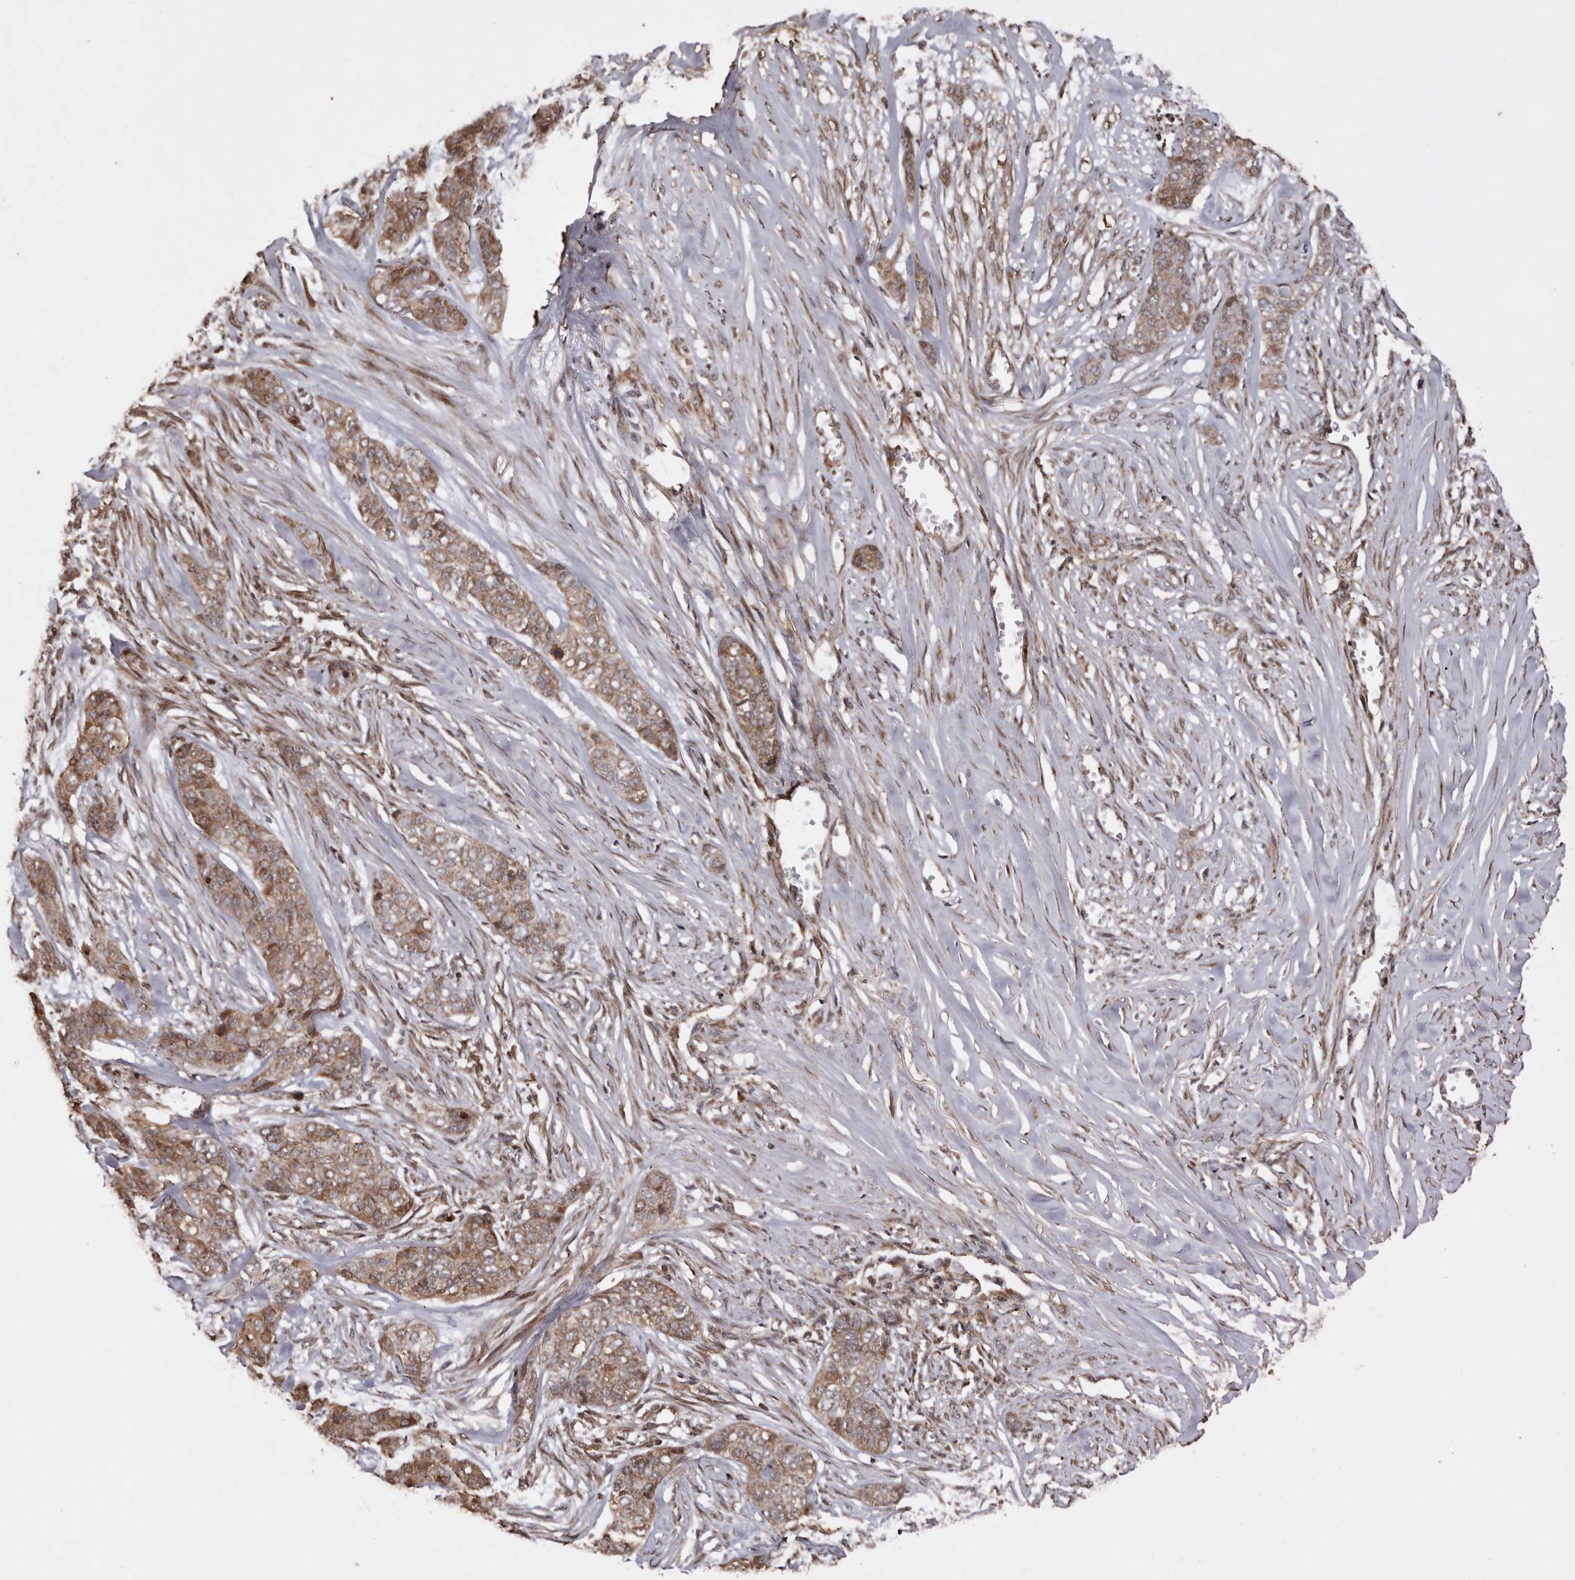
{"staining": {"intensity": "moderate", "quantity": ">75%", "location": "cytoplasmic/membranous"}, "tissue": "skin cancer", "cell_type": "Tumor cells", "image_type": "cancer", "snomed": [{"axis": "morphology", "description": "Basal cell carcinoma"}, {"axis": "topography", "description": "Skin"}], "caption": "The micrograph demonstrates immunohistochemical staining of basal cell carcinoma (skin). There is moderate cytoplasmic/membranous positivity is seen in approximately >75% of tumor cells.", "gene": "RANBP17", "patient": {"sex": "female", "age": 64}}